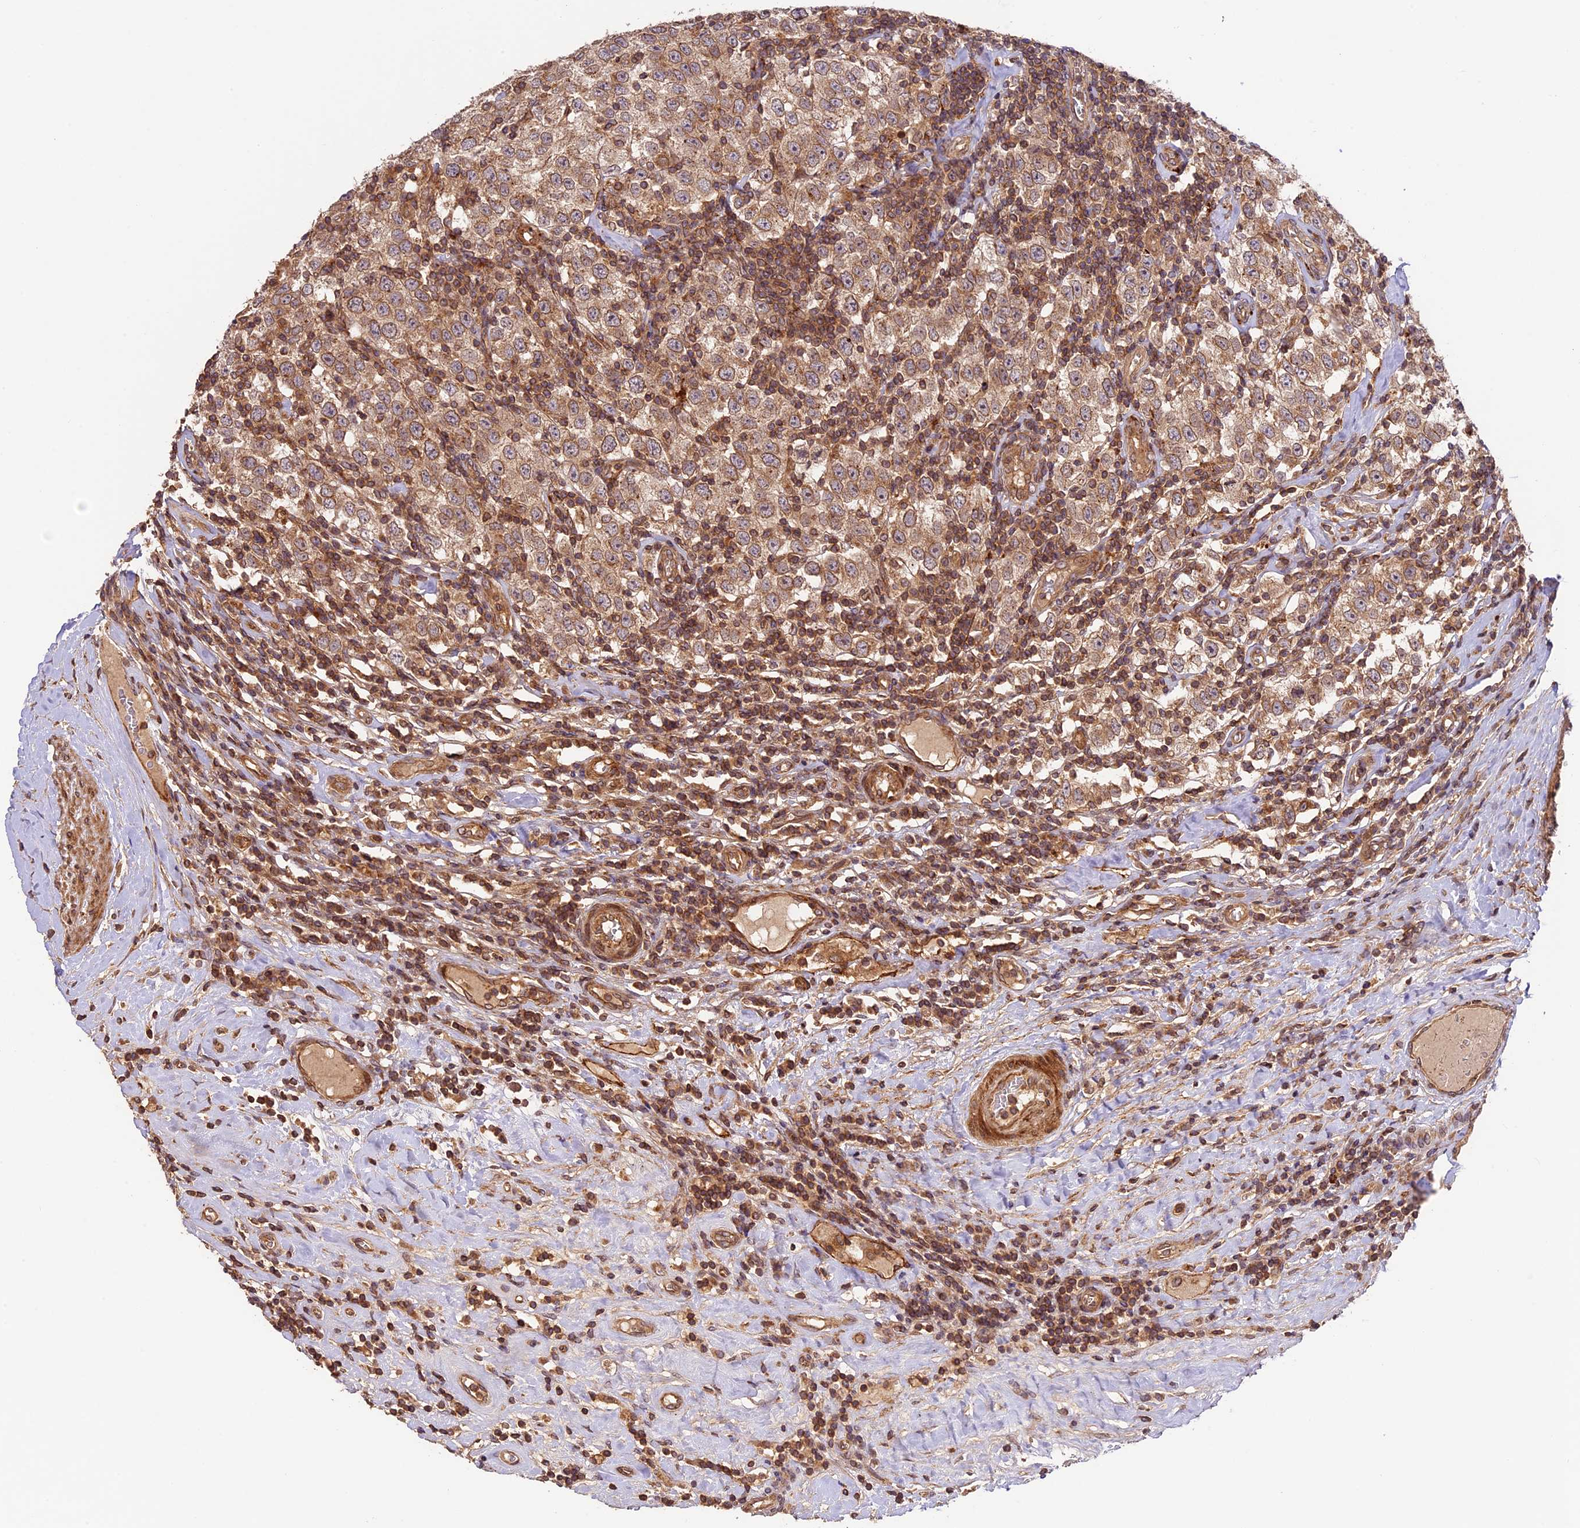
{"staining": {"intensity": "moderate", "quantity": ">75%", "location": "cytoplasmic/membranous,nuclear"}, "tissue": "testis cancer", "cell_type": "Tumor cells", "image_type": "cancer", "snomed": [{"axis": "morphology", "description": "Seminoma, NOS"}, {"axis": "topography", "description": "Testis"}], "caption": "This photomicrograph exhibits testis cancer stained with IHC to label a protein in brown. The cytoplasmic/membranous and nuclear of tumor cells show moderate positivity for the protein. Nuclei are counter-stained blue.", "gene": "DGKH", "patient": {"sex": "male", "age": 41}}